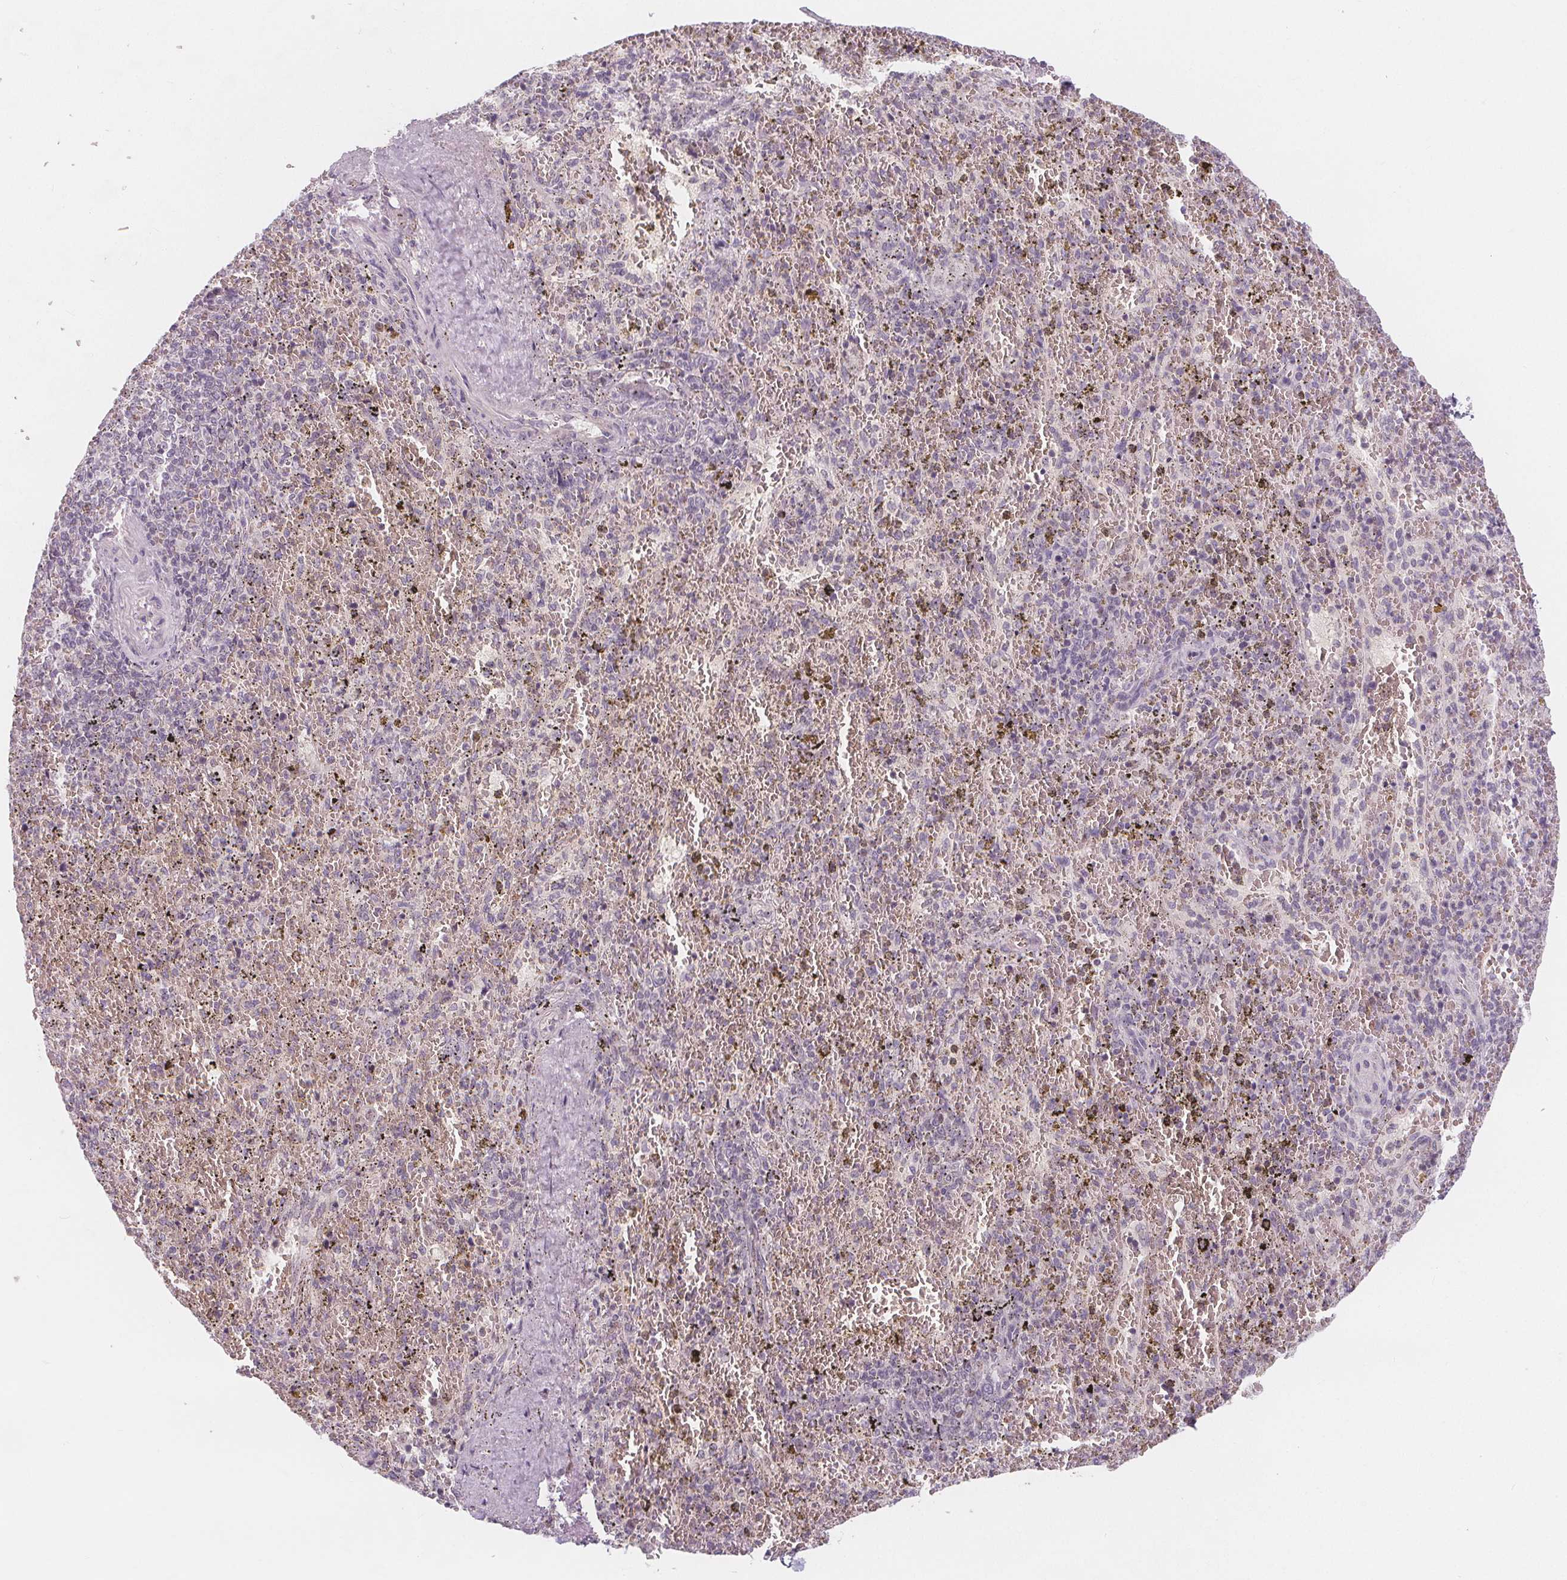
{"staining": {"intensity": "negative", "quantity": "none", "location": "none"}, "tissue": "spleen", "cell_type": "Cells in red pulp", "image_type": "normal", "snomed": [{"axis": "morphology", "description": "Normal tissue, NOS"}, {"axis": "topography", "description": "Spleen"}], "caption": "Cells in red pulp show no significant staining in unremarkable spleen.", "gene": "TIPIN", "patient": {"sex": "female", "age": 50}}